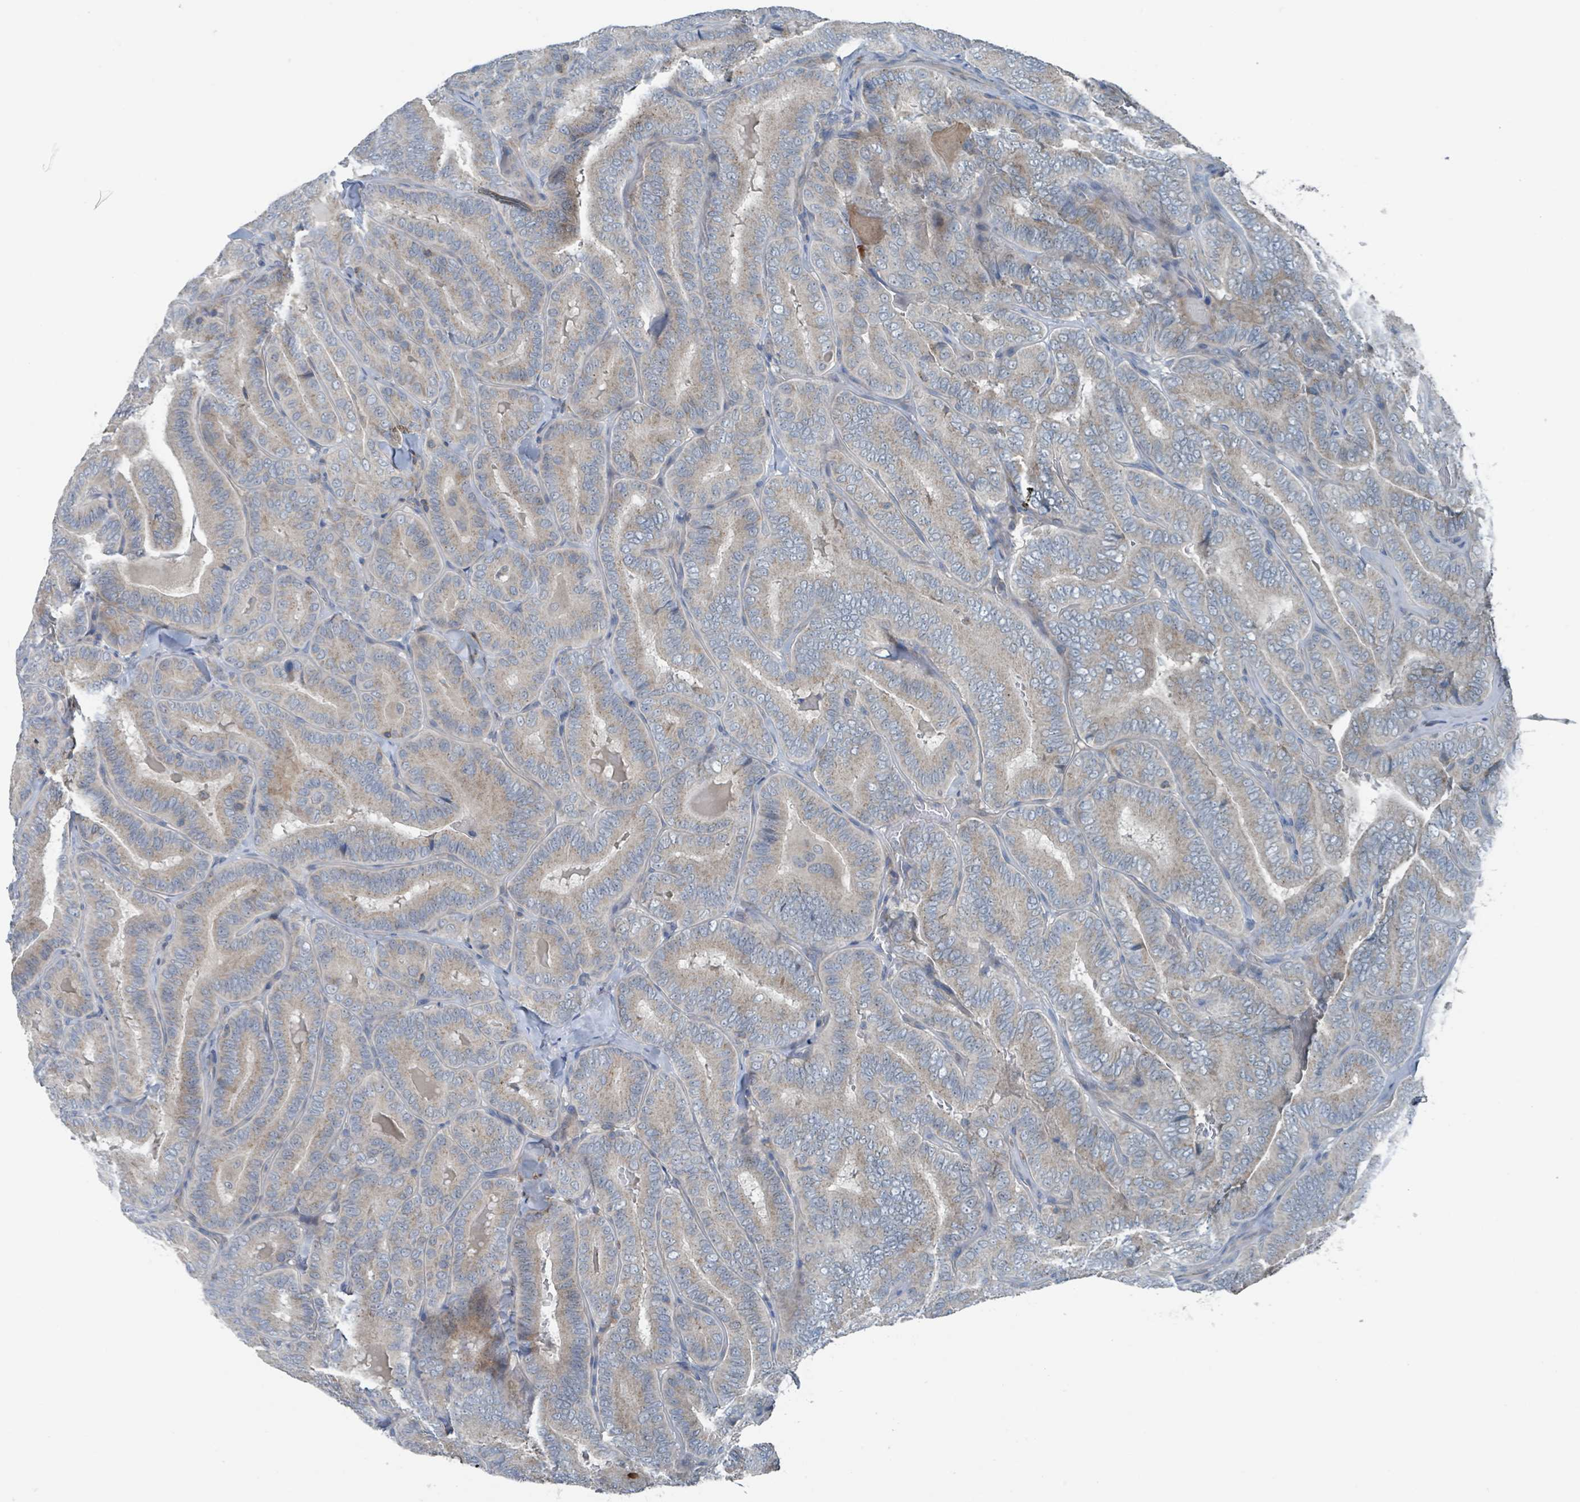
{"staining": {"intensity": "weak", "quantity": "25%-75%", "location": "cytoplasmic/membranous"}, "tissue": "thyroid cancer", "cell_type": "Tumor cells", "image_type": "cancer", "snomed": [{"axis": "morphology", "description": "Papillary adenocarcinoma, NOS"}, {"axis": "topography", "description": "Thyroid gland"}], "caption": "A high-resolution micrograph shows immunohistochemistry staining of thyroid cancer (papillary adenocarcinoma), which demonstrates weak cytoplasmic/membranous positivity in approximately 25%-75% of tumor cells.", "gene": "ACBD4", "patient": {"sex": "male", "age": 61}}